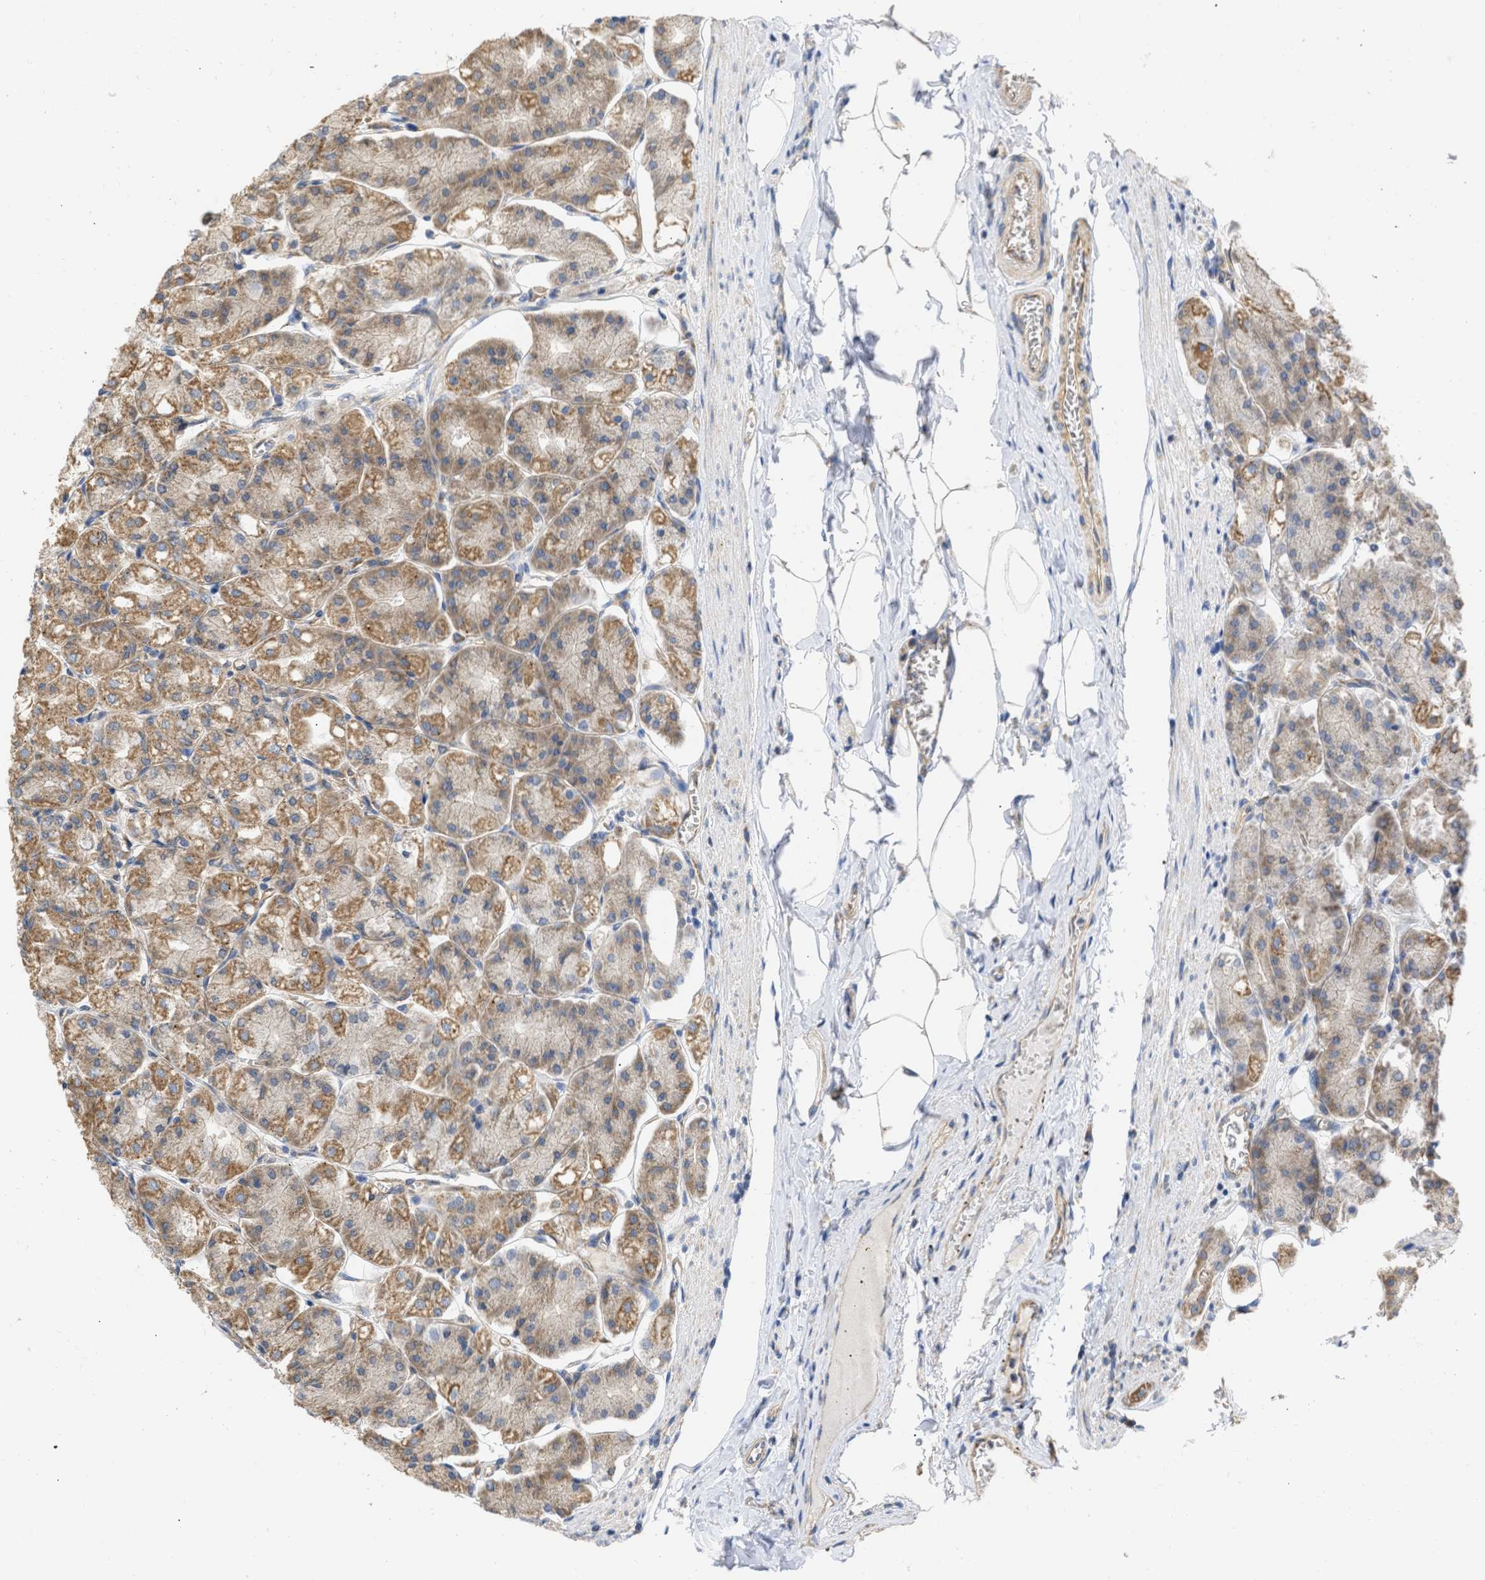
{"staining": {"intensity": "moderate", "quantity": ">75%", "location": "cytoplasmic/membranous"}, "tissue": "stomach", "cell_type": "Glandular cells", "image_type": "normal", "snomed": [{"axis": "morphology", "description": "Normal tissue, NOS"}, {"axis": "topography", "description": "Stomach, lower"}], "caption": "Human stomach stained with a brown dye reveals moderate cytoplasmic/membranous positive positivity in approximately >75% of glandular cells.", "gene": "MAP2K3", "patient": {"sex": "male", "age": 71}}